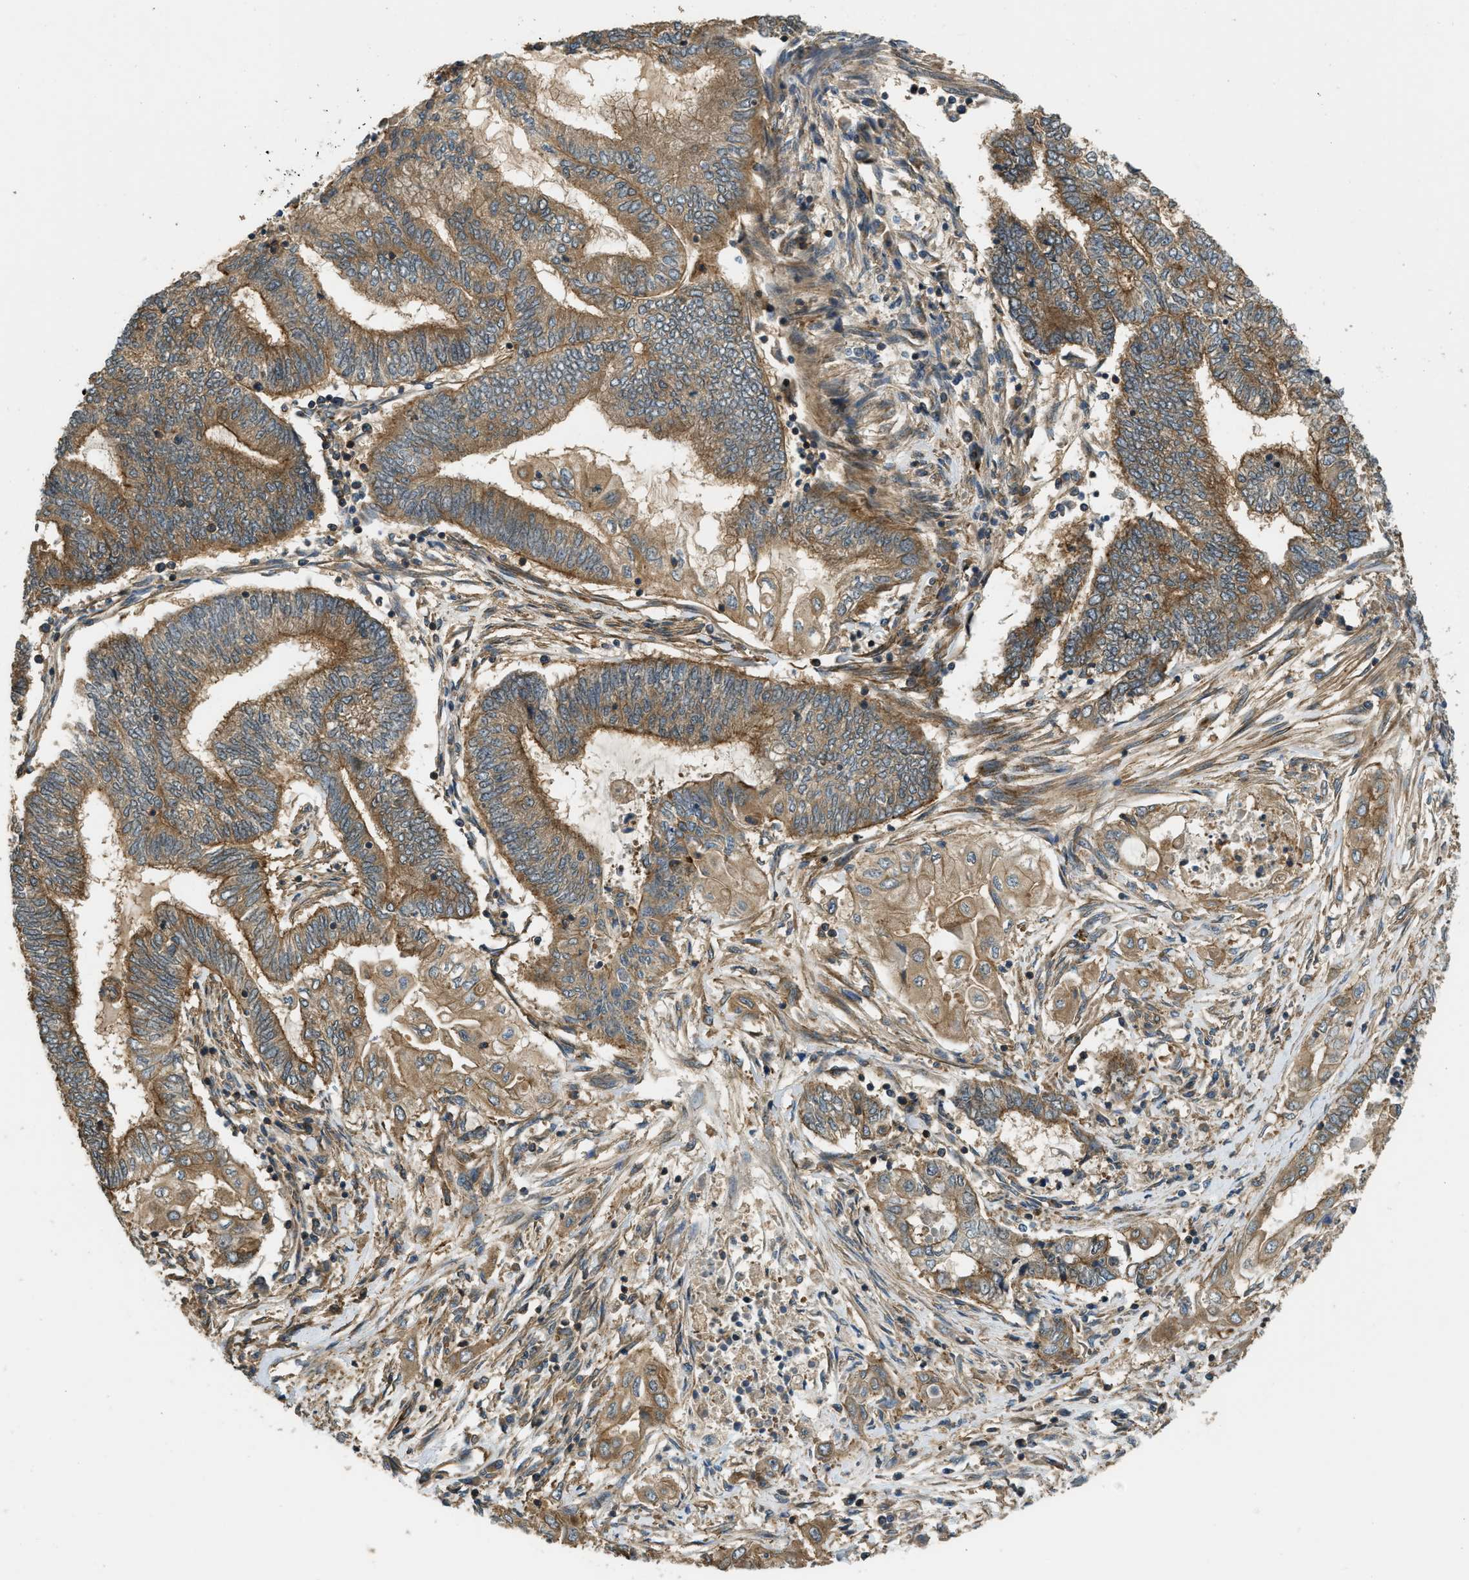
{"staining": {"intensity": "moderate", "quantity": ">75%", "location": "cytoplasmic/membranous"}, "tissue": "endometrial cancer", "cell_type": "Tumor cells", "image_type": "cancer", "snomed": [{"axis": "morphology", "description": "Adenocarcinoma, NOS"}, {"axis": "topography", "description": "Uterus"}, {"axis": "topography", "description": "Endometrium"}], "caption": "There is medium levels of moderate cytoplasmic/membranous expression in tumor cells of endometrial cancer (adenocarcinoma), as demonstrated by immunohistochemical staining (brown color).", "gene": "BAG4", "patient": {"sex": "female", "age": 70}}